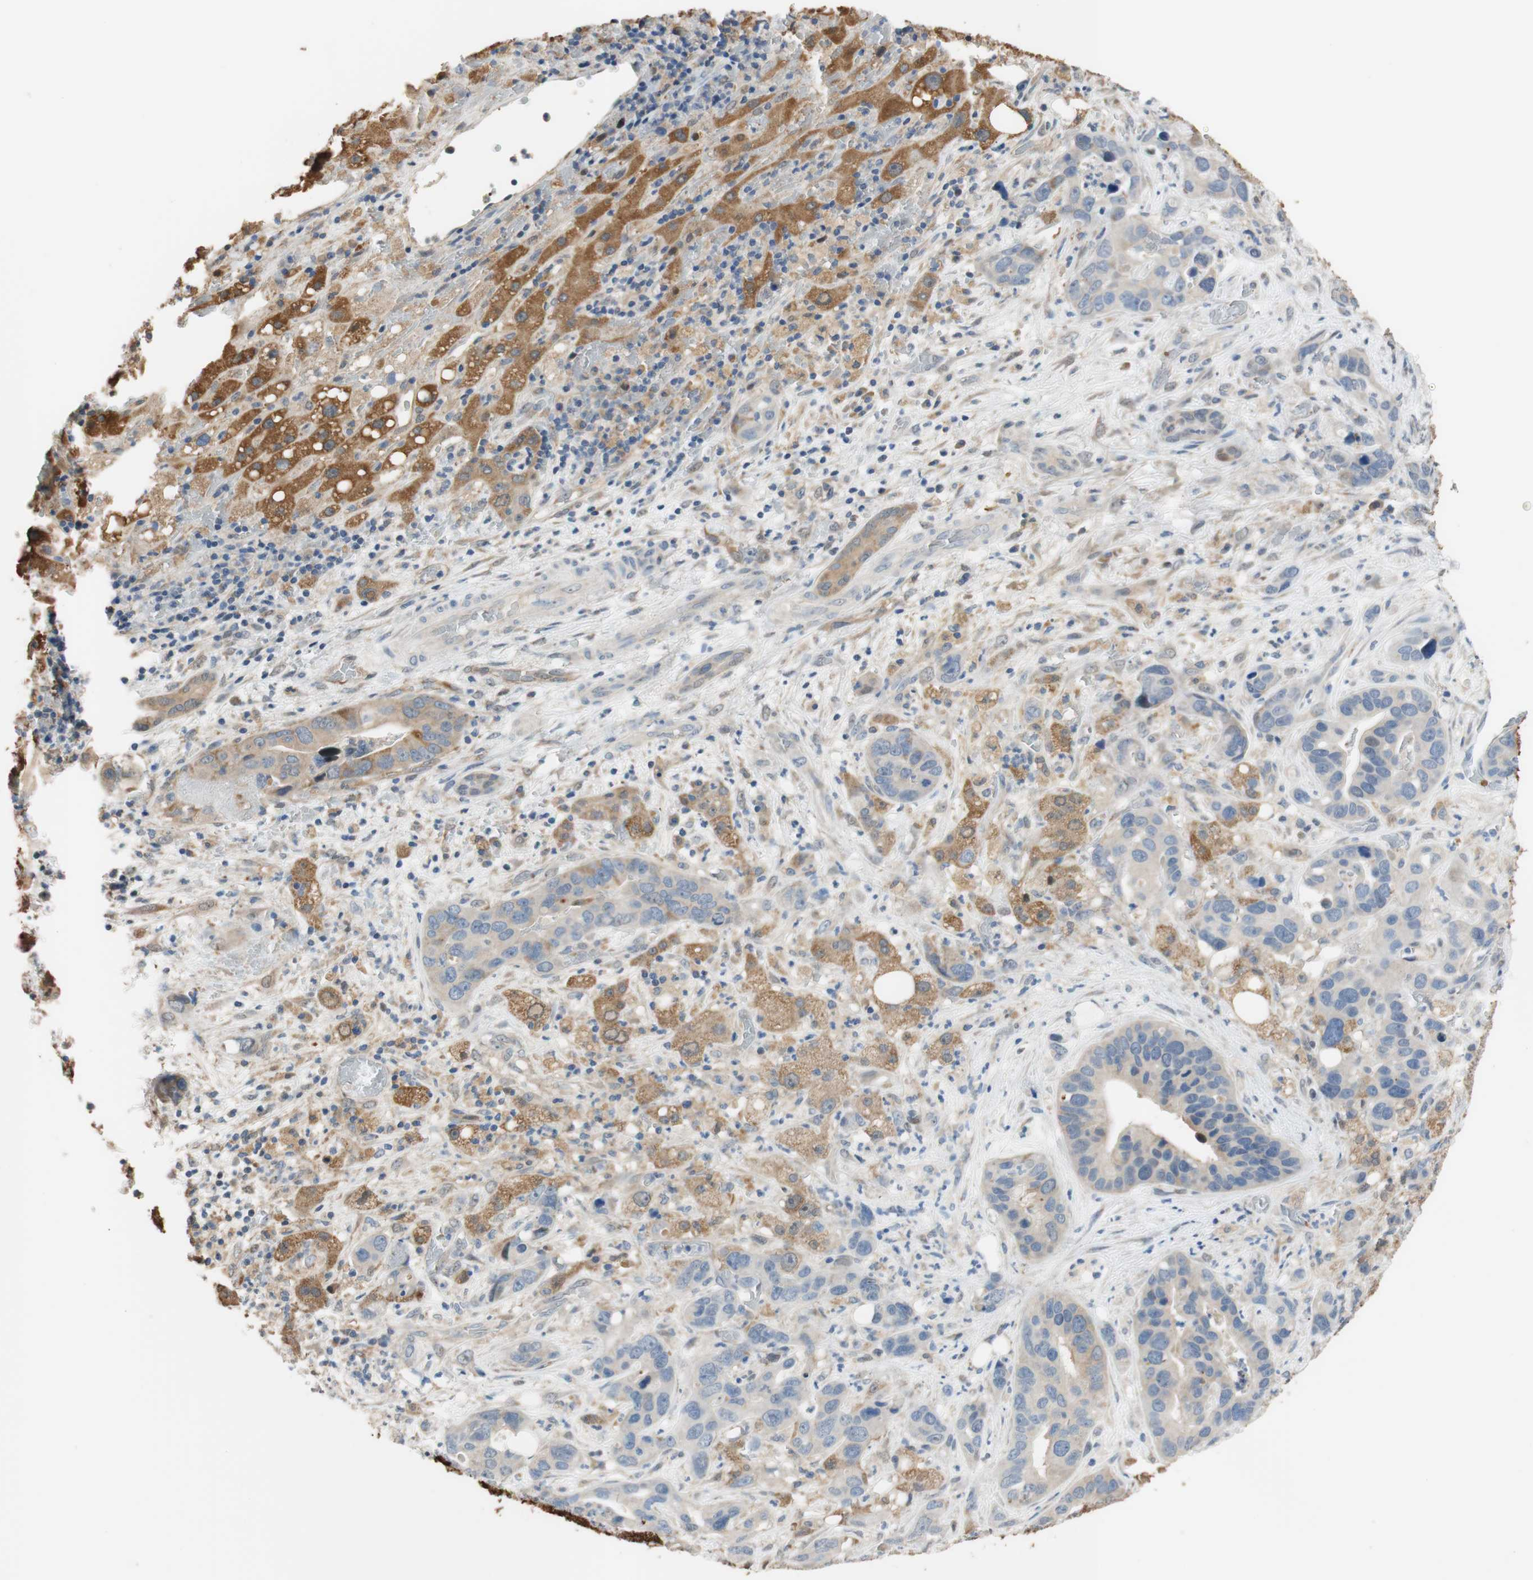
{"staining": {"intensity": "weak", "quantity": ">75%", "location": "cytoplasmic/membranous"}, "tissue": "liver cancer", "cell_type": "Tumor cells", "image_type": "cancer", "snomed": [{"axis": "morphology", "description": "Cholangiocarcinoma"}, {"axis": "topography", "description": "Liver"}], "caption": "Immunohistochemical staining of liver cancer (cholangiocarcinoma) reveals low levels of weak cytoplasmic/membranous staining in about >75% of tumor cells. (DAB IHC with brightfield microscopy, high magnification).", "gene": "ALDH1A2", "patient": {"sex": "female", "age": 65}}